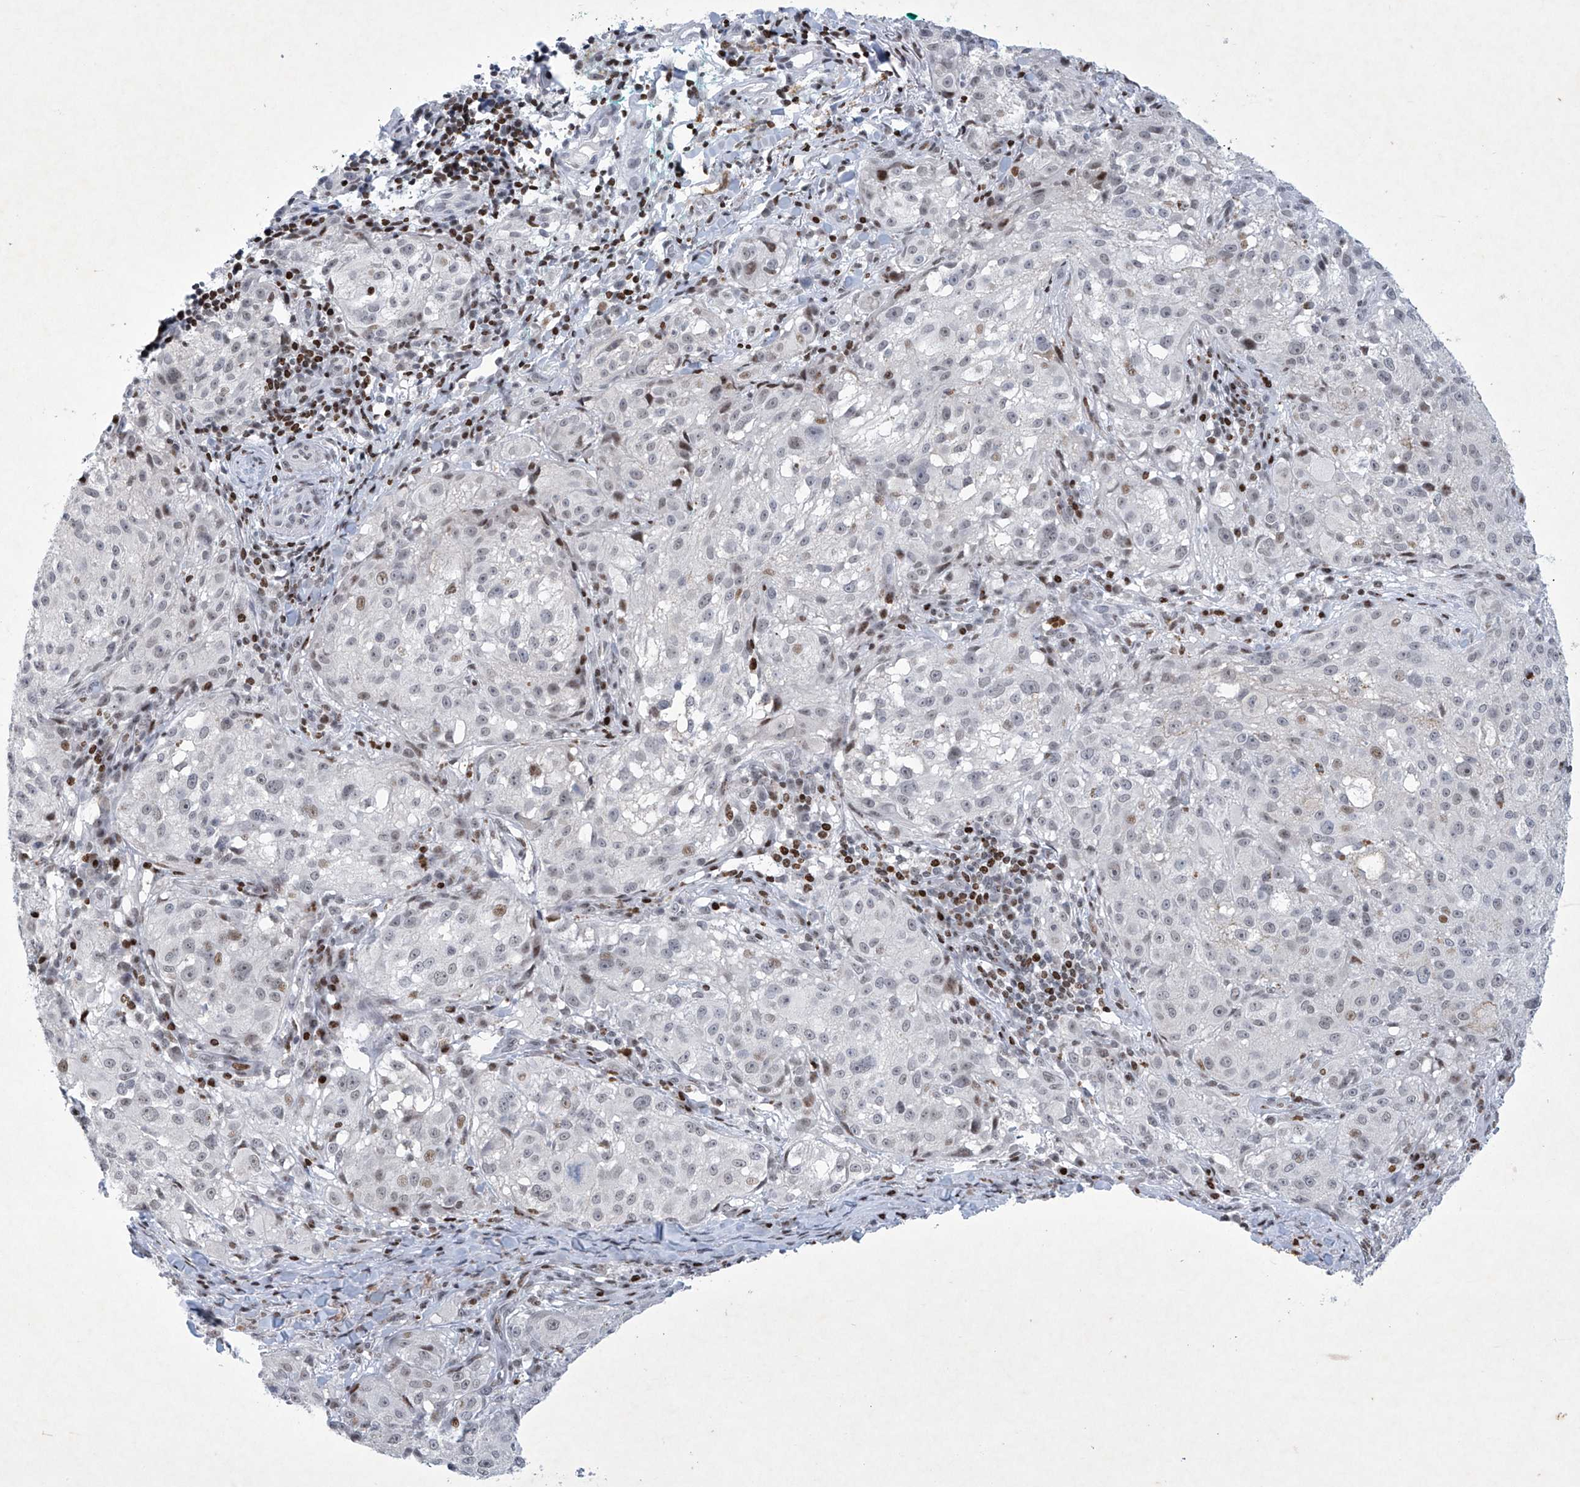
{"staining": {"intensity": "weak", "quantity": "<25%", "location": "nuclear"}, "tissue": "melanoma", "cell_type": "Tumor cells", "image_type": "cancer", "snomed": [{"axis": "morphology", "description": "Necrosis, NOS"}, {"axis": "morphology", "description": "Malignant melanoma, NOS"}, {"axis": "topography", "description": "Skin"}], "caption": "High power microscopy micrograph of an IHC photomicrograph of malignant melanoma, revealing no significant expression in tumor cells.", "gene": "RFX7", "patient": {"sex": "female", "age": 87}}